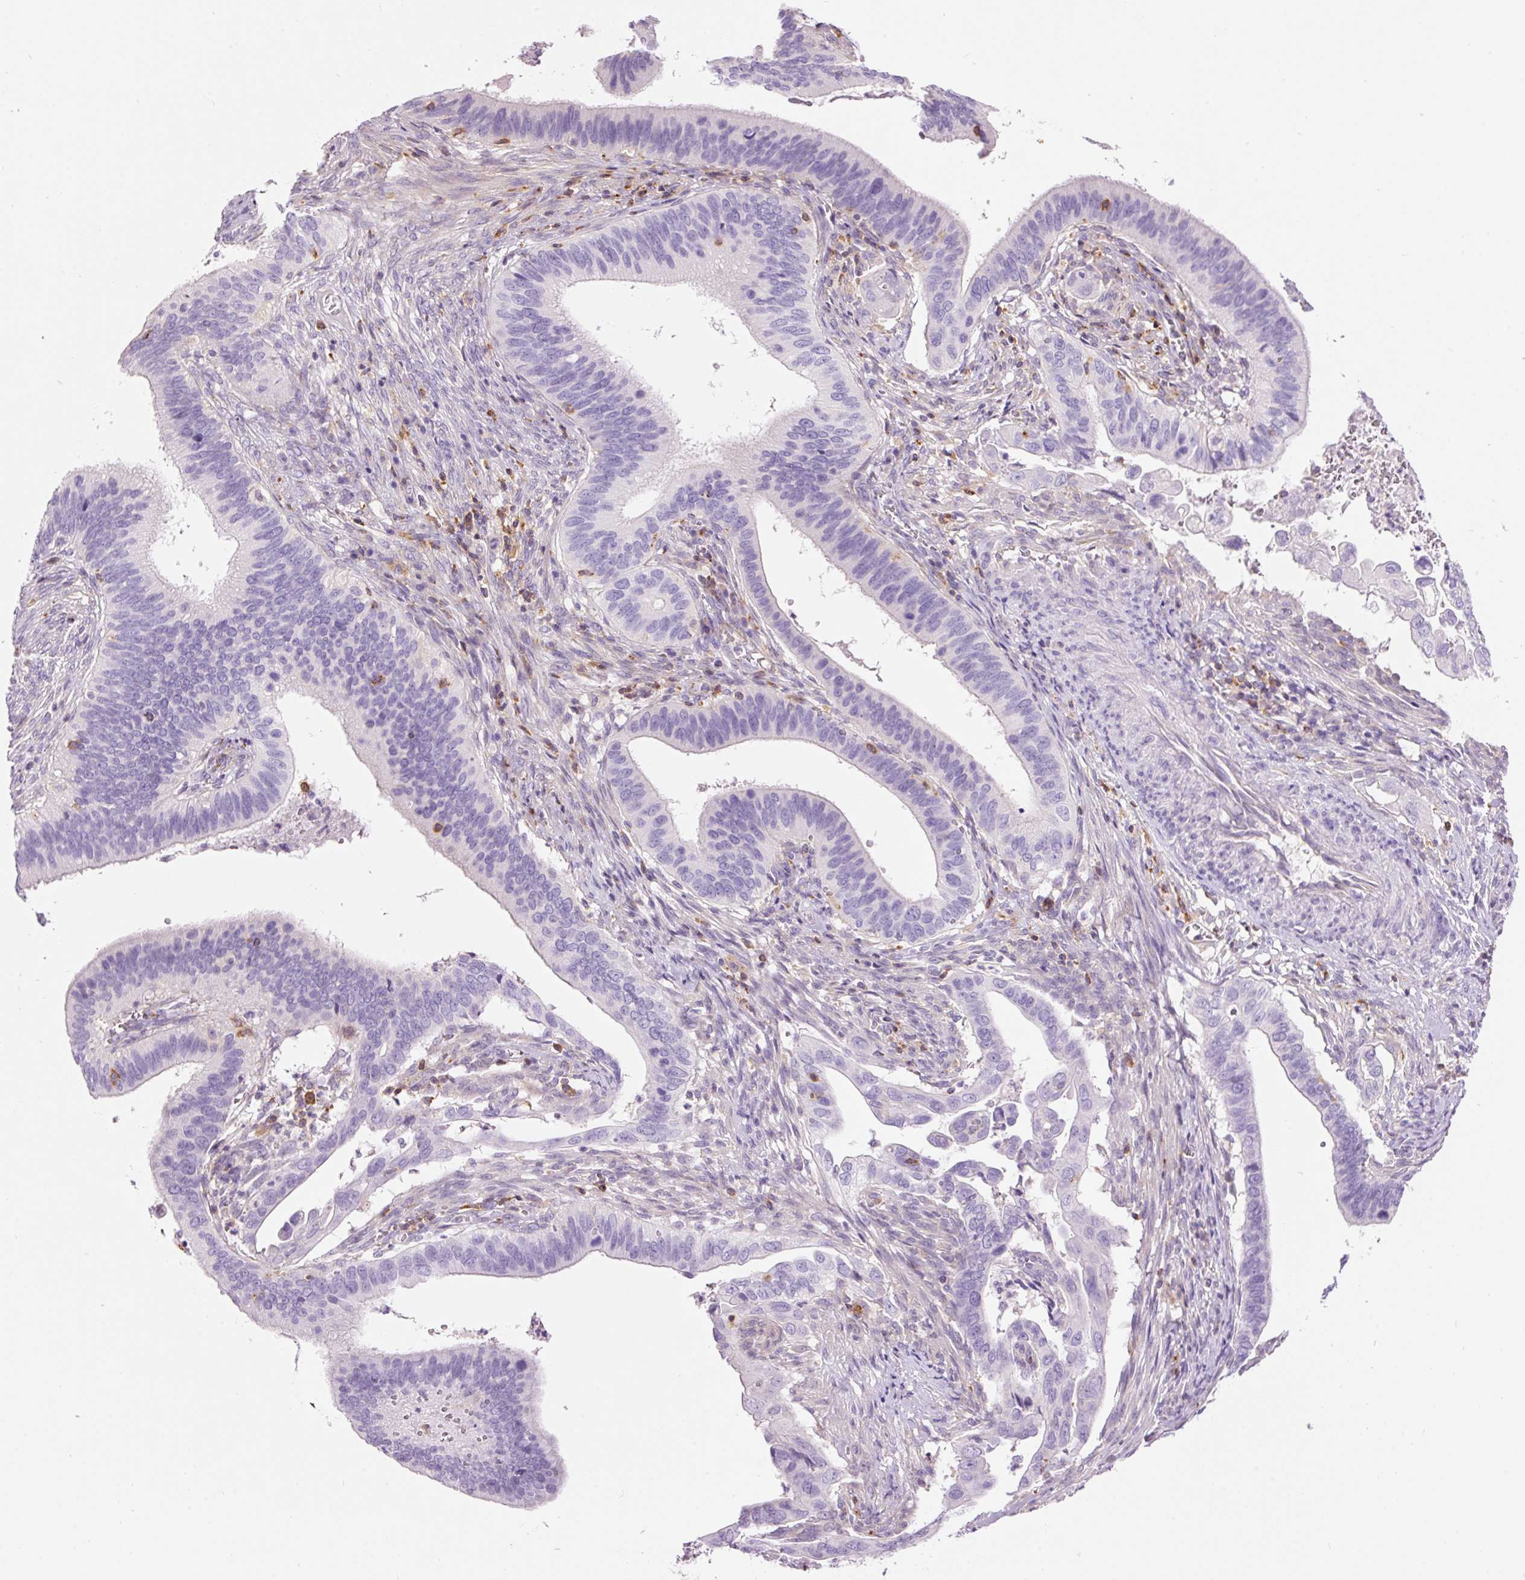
{"staining": {"intensity": "negative", "quantity": "none", "location": "none"}, "tissue": "cervical cancer", "cell_type": "Tumor cells", "image_type": "cancer", "snomed": [{"axis": "morphology", "description": "Adenocarcinoma, NOS"}, {"axis": "topography", "description": "Cervix"}], "caption": "This is a histopathology image of IHC staining of cervical cancer, which shows no expression in tumor cells.", "gene": "DOK6", "patient": {"sex": "female", "age": 42}}